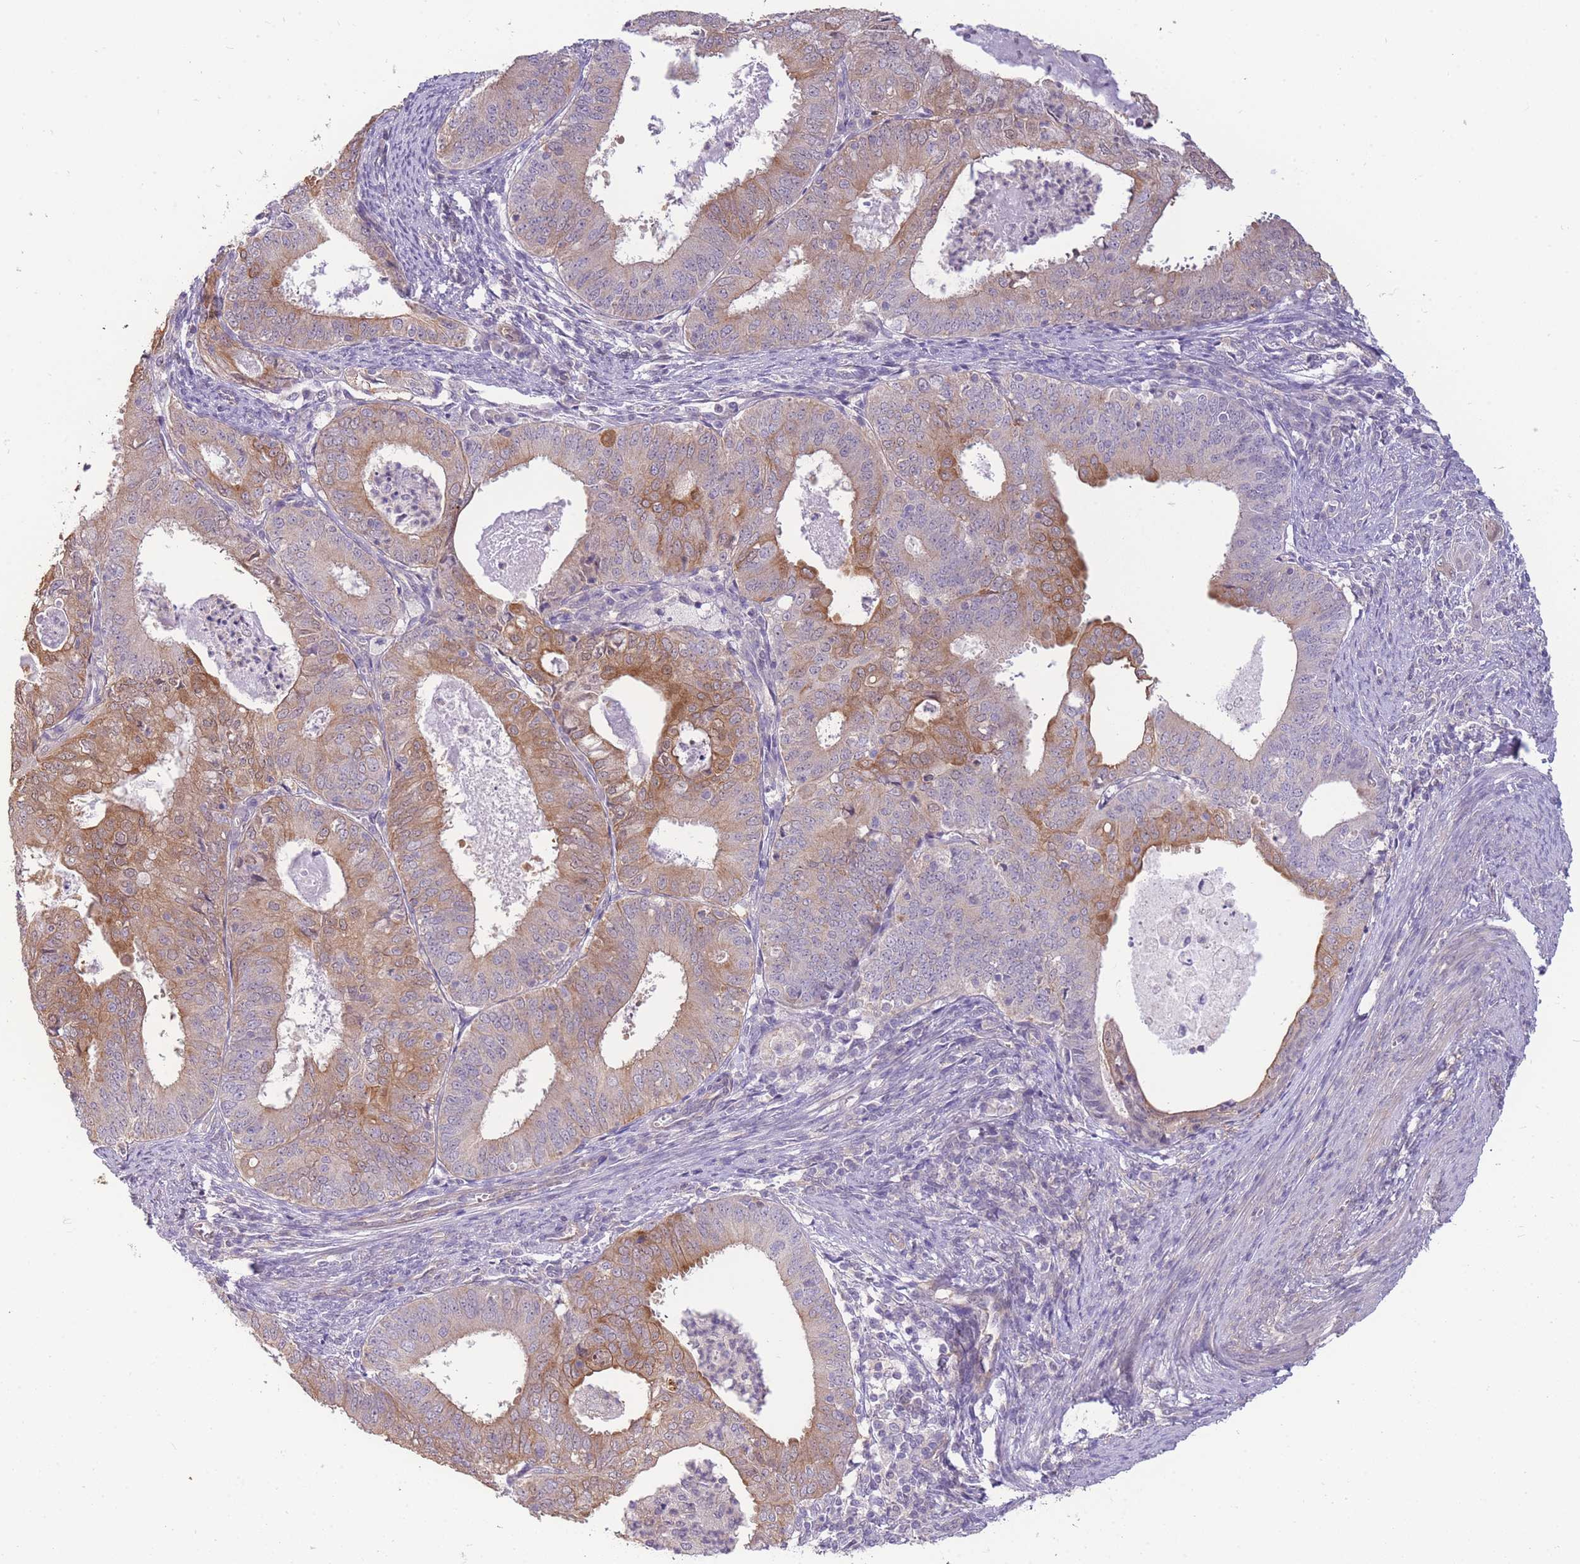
{"staining": {"intensity": "moderate", "quantity": "25%-75%", "location": "cytoplasmic/membranous"}, "tissue": "endometrial cancer", "cell_type": "Tumor cells", "image_type": "cancer", "snomed": [{"axis": "morphology", "description": "Adenocarcinoma, NOS"}, {"axis": "topography", "description": "Endometrium"}], "caption": "Moderate cytoplasmic/membranous protein positivity is present in about 25%-75% of tumor cells in endometrial adenocarcinoma.", "gene": "SMC6", "patient": {"sex": "female", "age": 57}}